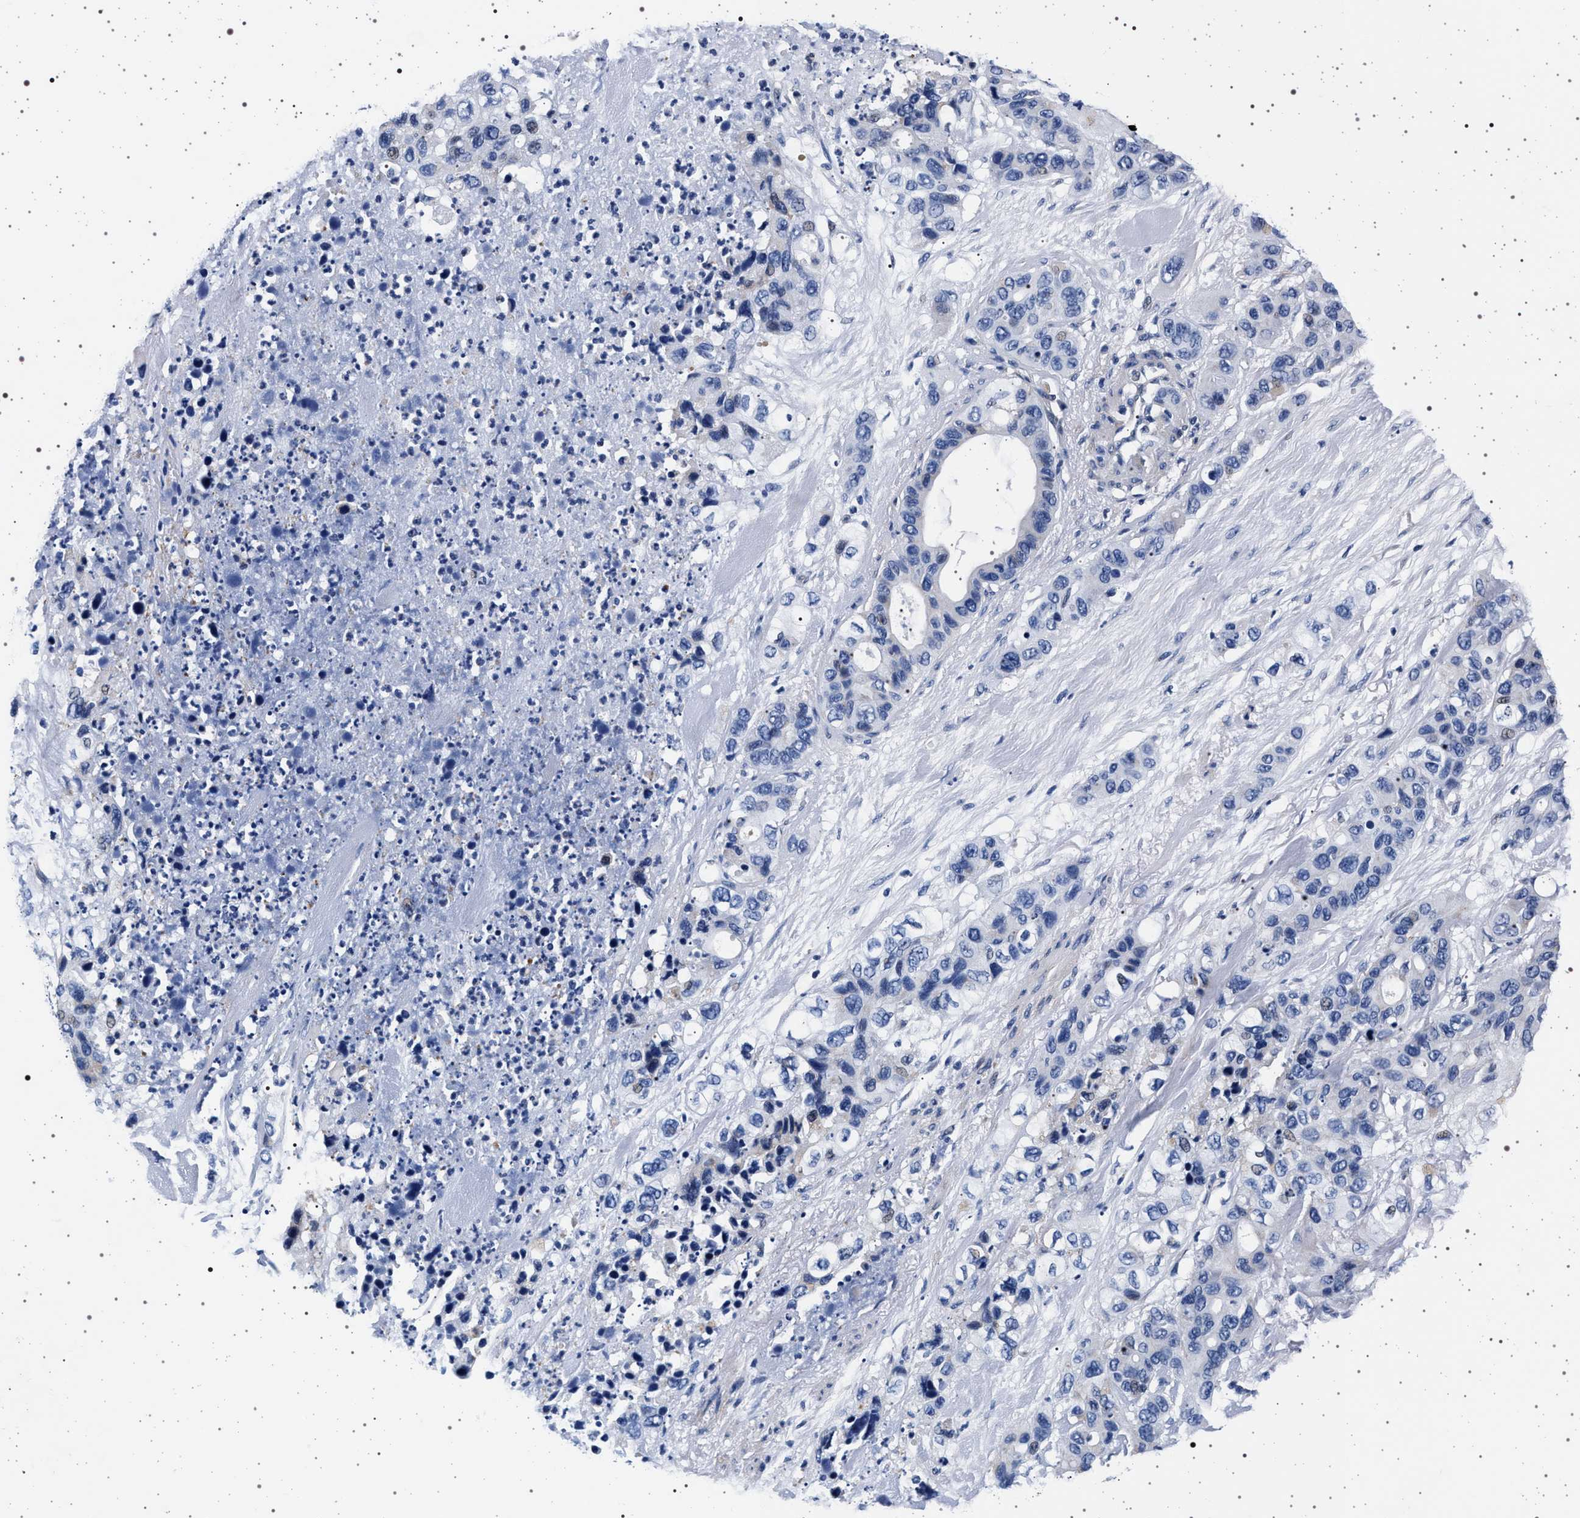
{"staining": {"intensity": "negative", "quantity": "none", "location": "none"}, "tissue": "pancreatic cancer", "cell_type": "Tumor cells", "image_type": "cancer", "snomed": [{"axis": "morphology", "description": "Adenocarcinoma, NOS"}, {"axis": "topography", "description": "Pancreas"}], "caption": "Protein analysis of pancreatic adenocarcinoma shows no significant staining in tumor cells.", "gene": "SLC9A1", "patient": {"sex": "female", "age": 71}}